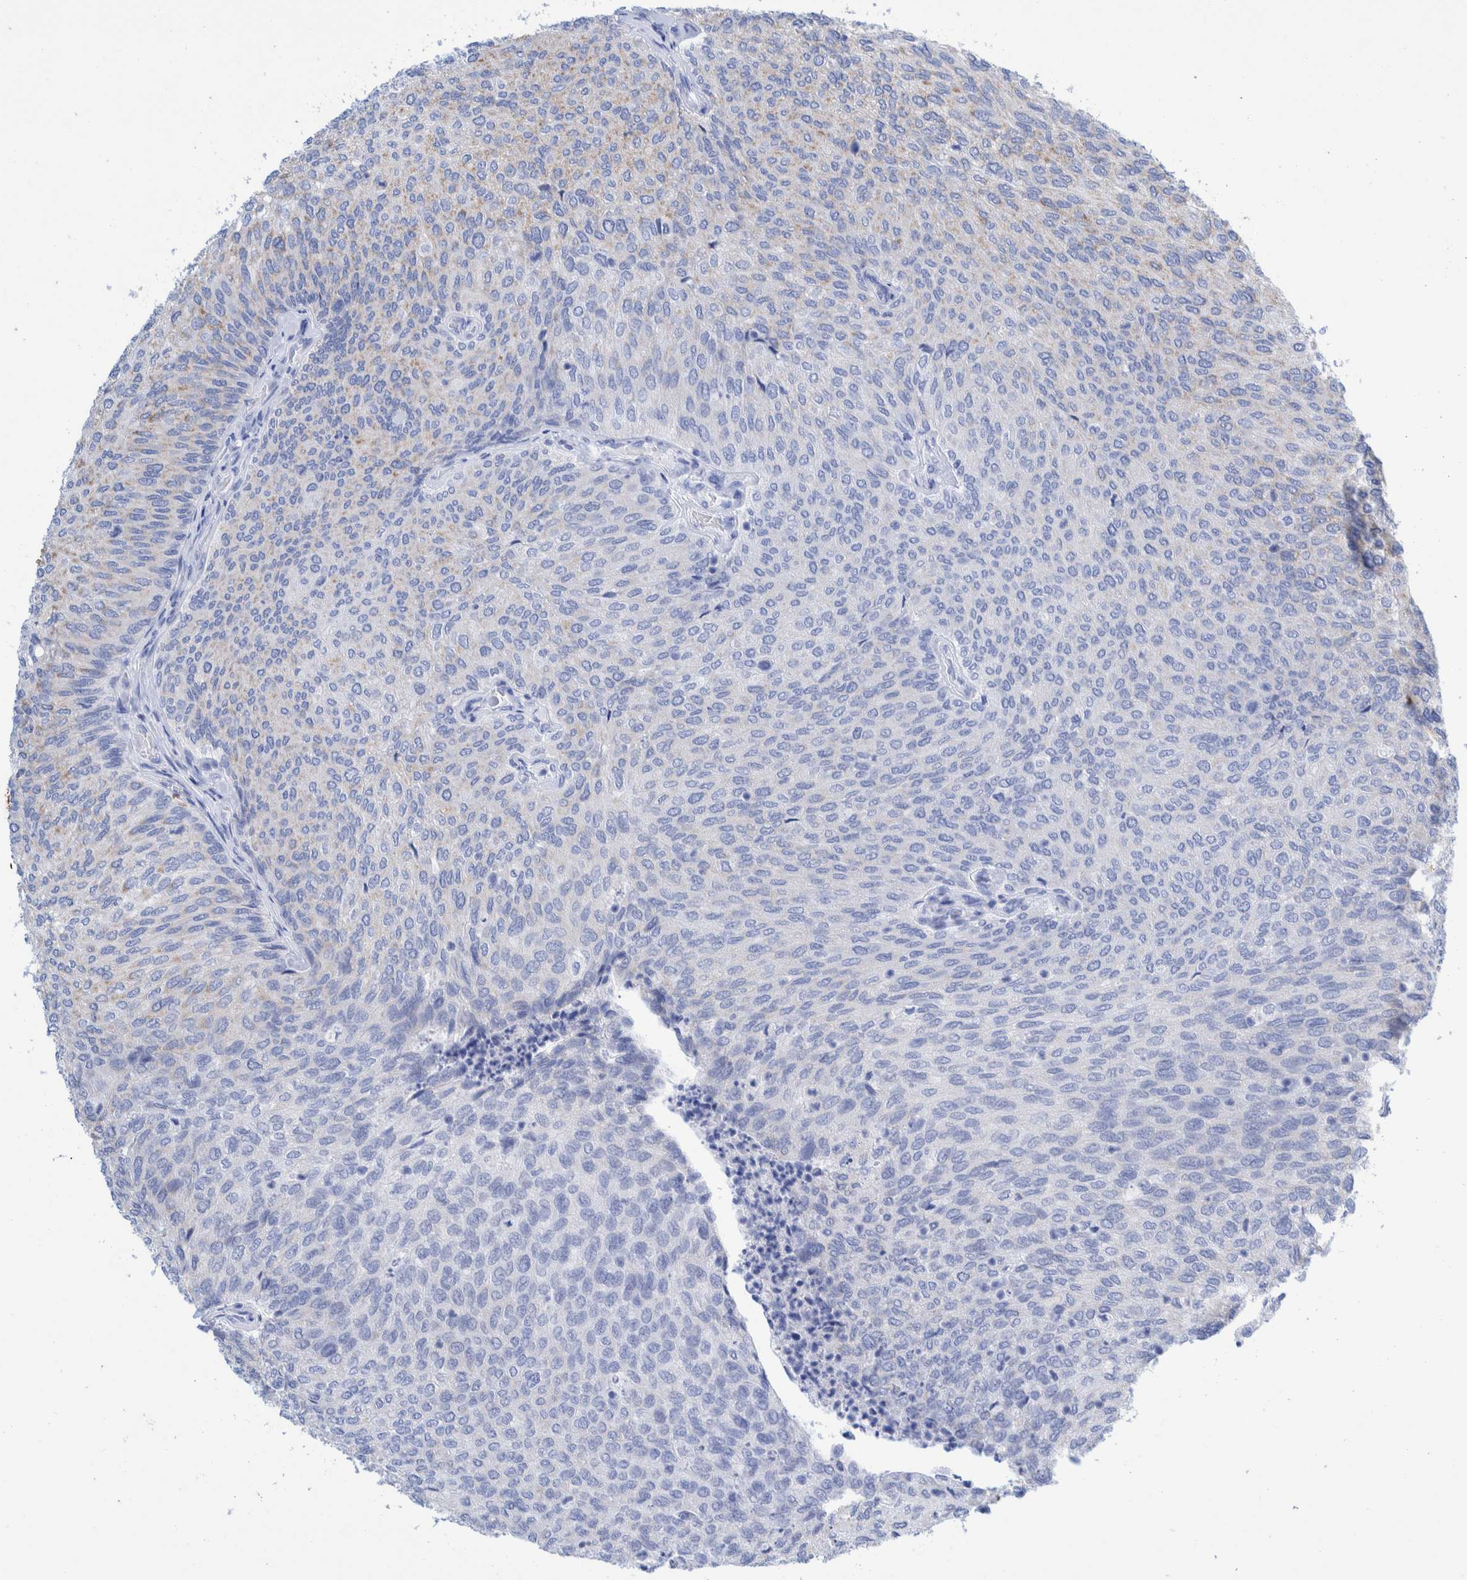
{"staining": {"intensity": "negative", "quantity": "none", "location": "none"}, "tissue": "urothelial cancer", "cell_type": "Tumor cells", "image_type": "cancer", "snomed": [{"axis": "morphology", "description": "Urothelial carcinoma, Low grade"}, {"axis": "topography", "description": "Urinary bladder"}], "caption": "Low-grade urothelial carcinoma was stained to show a protein in brown. There is no significant staining in tumor cells. The staining is performed using DAB (3,3'-diaminobenzidine) brown chromogen with nuclei counter-stained in using hematoxylin.", "gene": "KRT14", "patient": {"sex": "female", "age": 79}}